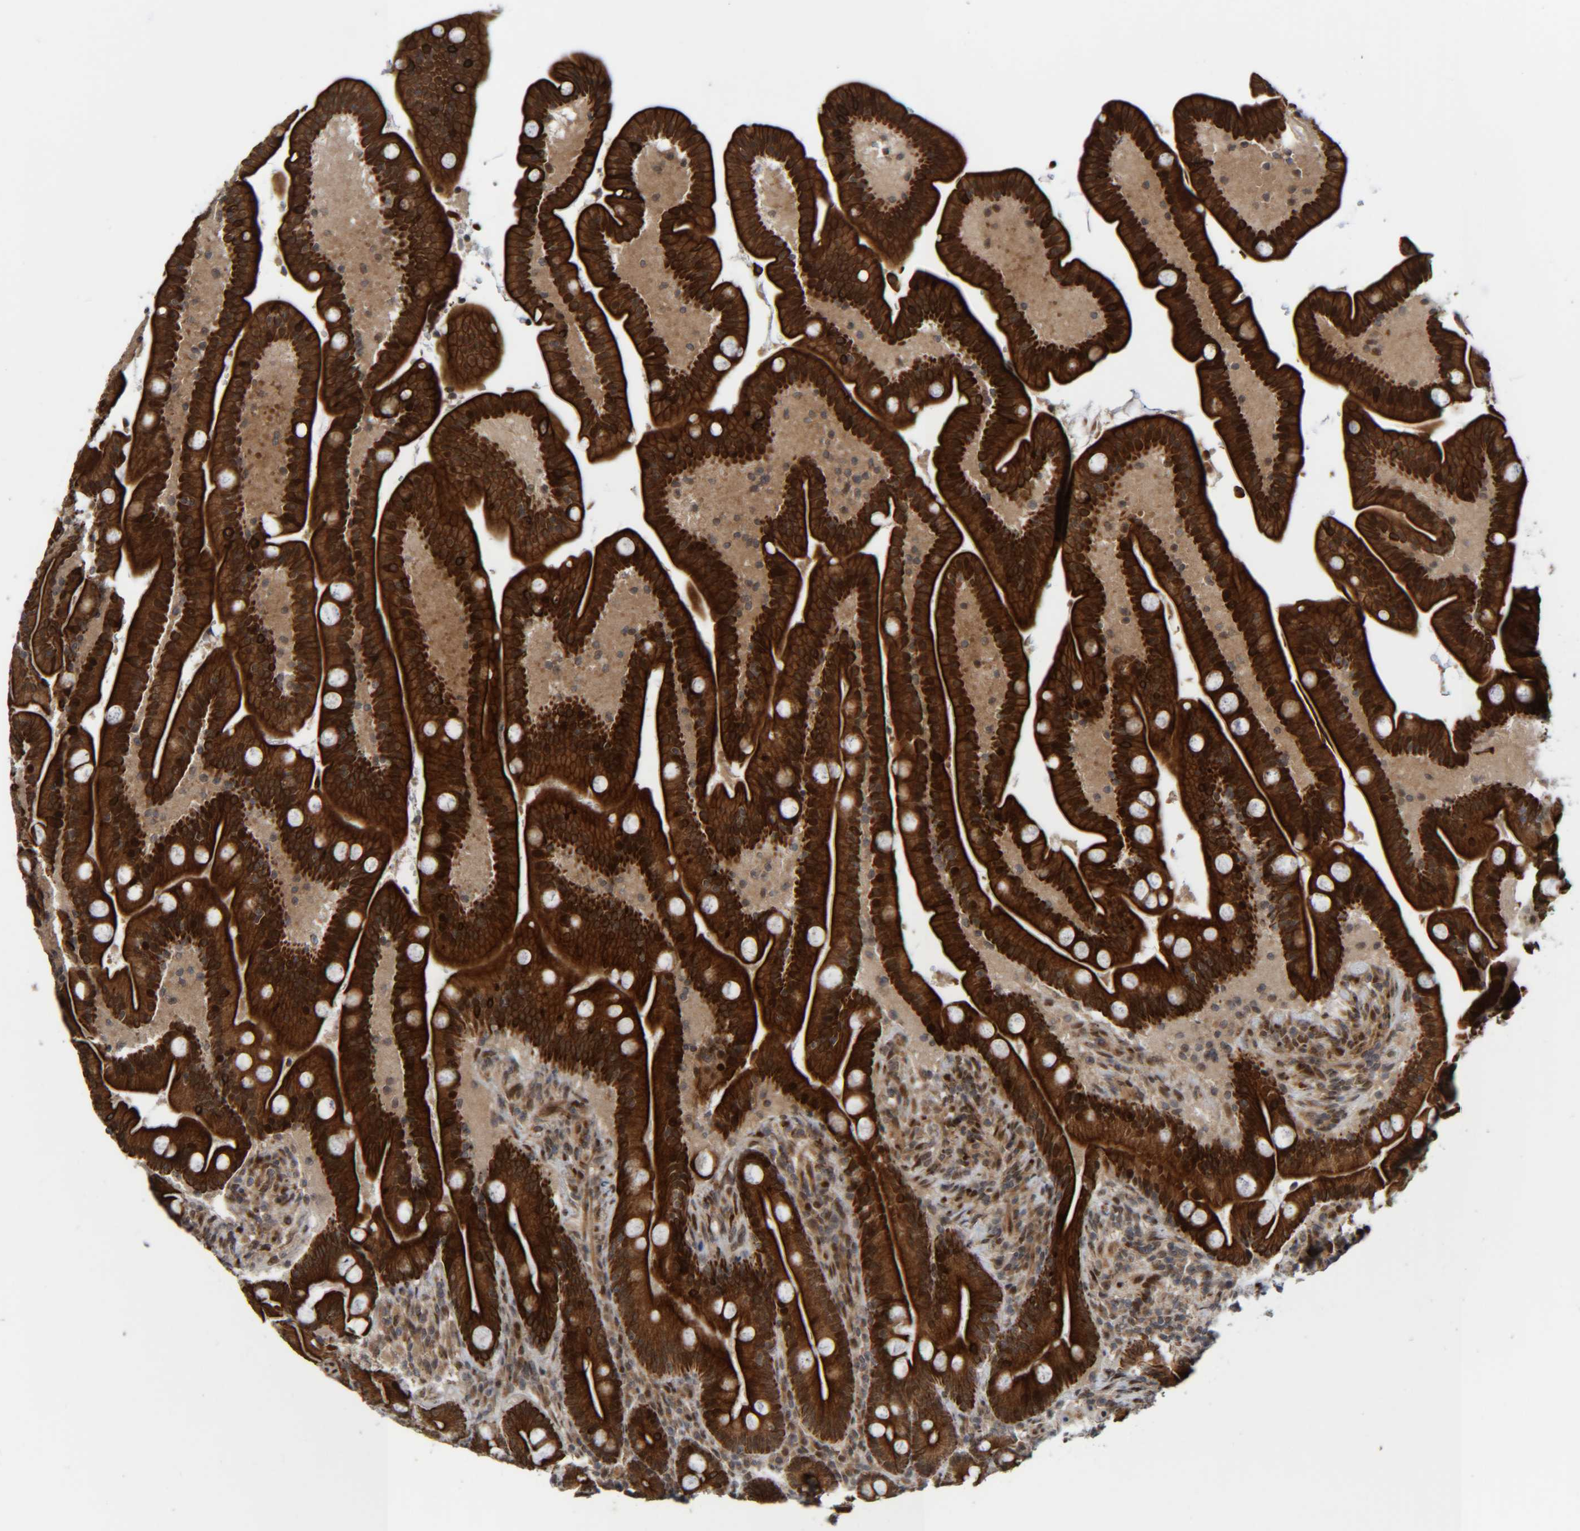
{"staining": {"intensity": "strong", "quantity": ">75%", "location": "cytoplasmic/membranous"}, "tissue": "duodenum", "cell_type": "Glandular cells", "image_type": "normal", "snomed": [{"axis": "morphology", "description": "Normal tissue, NOS"}, {"axis": "topography", "description": "Duodenum"}], "caption": "Normal duodenum was stained to show a protein in brown. There is high levels of strong cytoplasmic/membranous staining in about >75% of glandular cells. Using DAB (3,3'-diaminobenzidine) (brown) and hematoxylin (blue) stains, captured at high magnification using brightfield microscopy.", "gene": "CCDC57", "patient": {"sex": "male", "age": 54}}